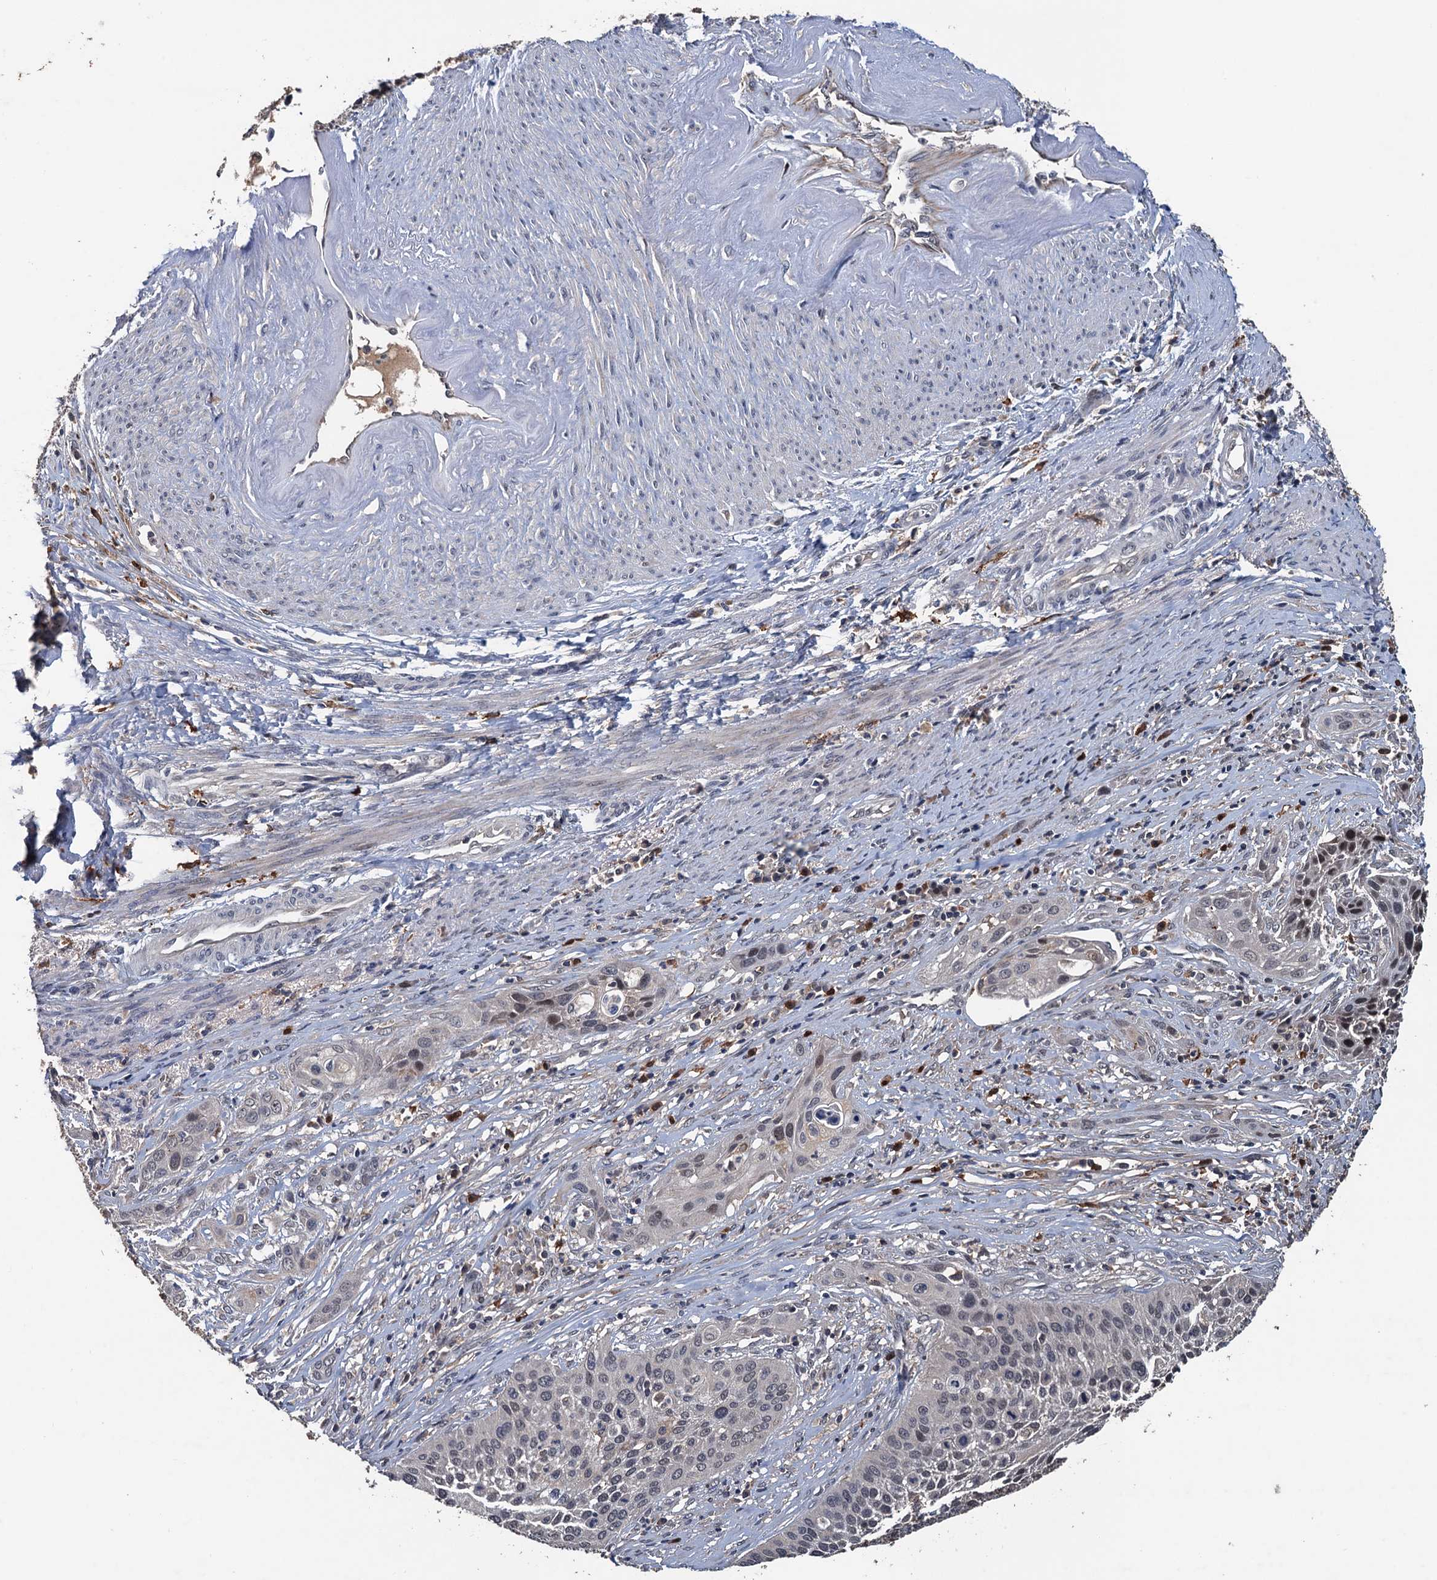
{"staining": {"intensity": "moderate", "quantity": "<25%", "location": "cytoplasmic/membranous"}, "tissue": "cervical cancer", "cell_type": "Tumor cells", "image_type": "cancer", "snomed": [{"axis": "morphology", "description": "Squamous cell carcinoma, NOS"}, {"axis": "topography", "description": "Cervix"}], "caption": "Immunohistochemistry (IHC) (DAB) staining of human cervical squamous cell carcinoma shows moderate cytoplasmic/membranous protein positivity in approximately <25% of tumor cells. The protein of interest is shown in brown color, while the nuclei are stained blue.", "gene": "ZNF438", "patient": {"sex": "female", "age": 34}}